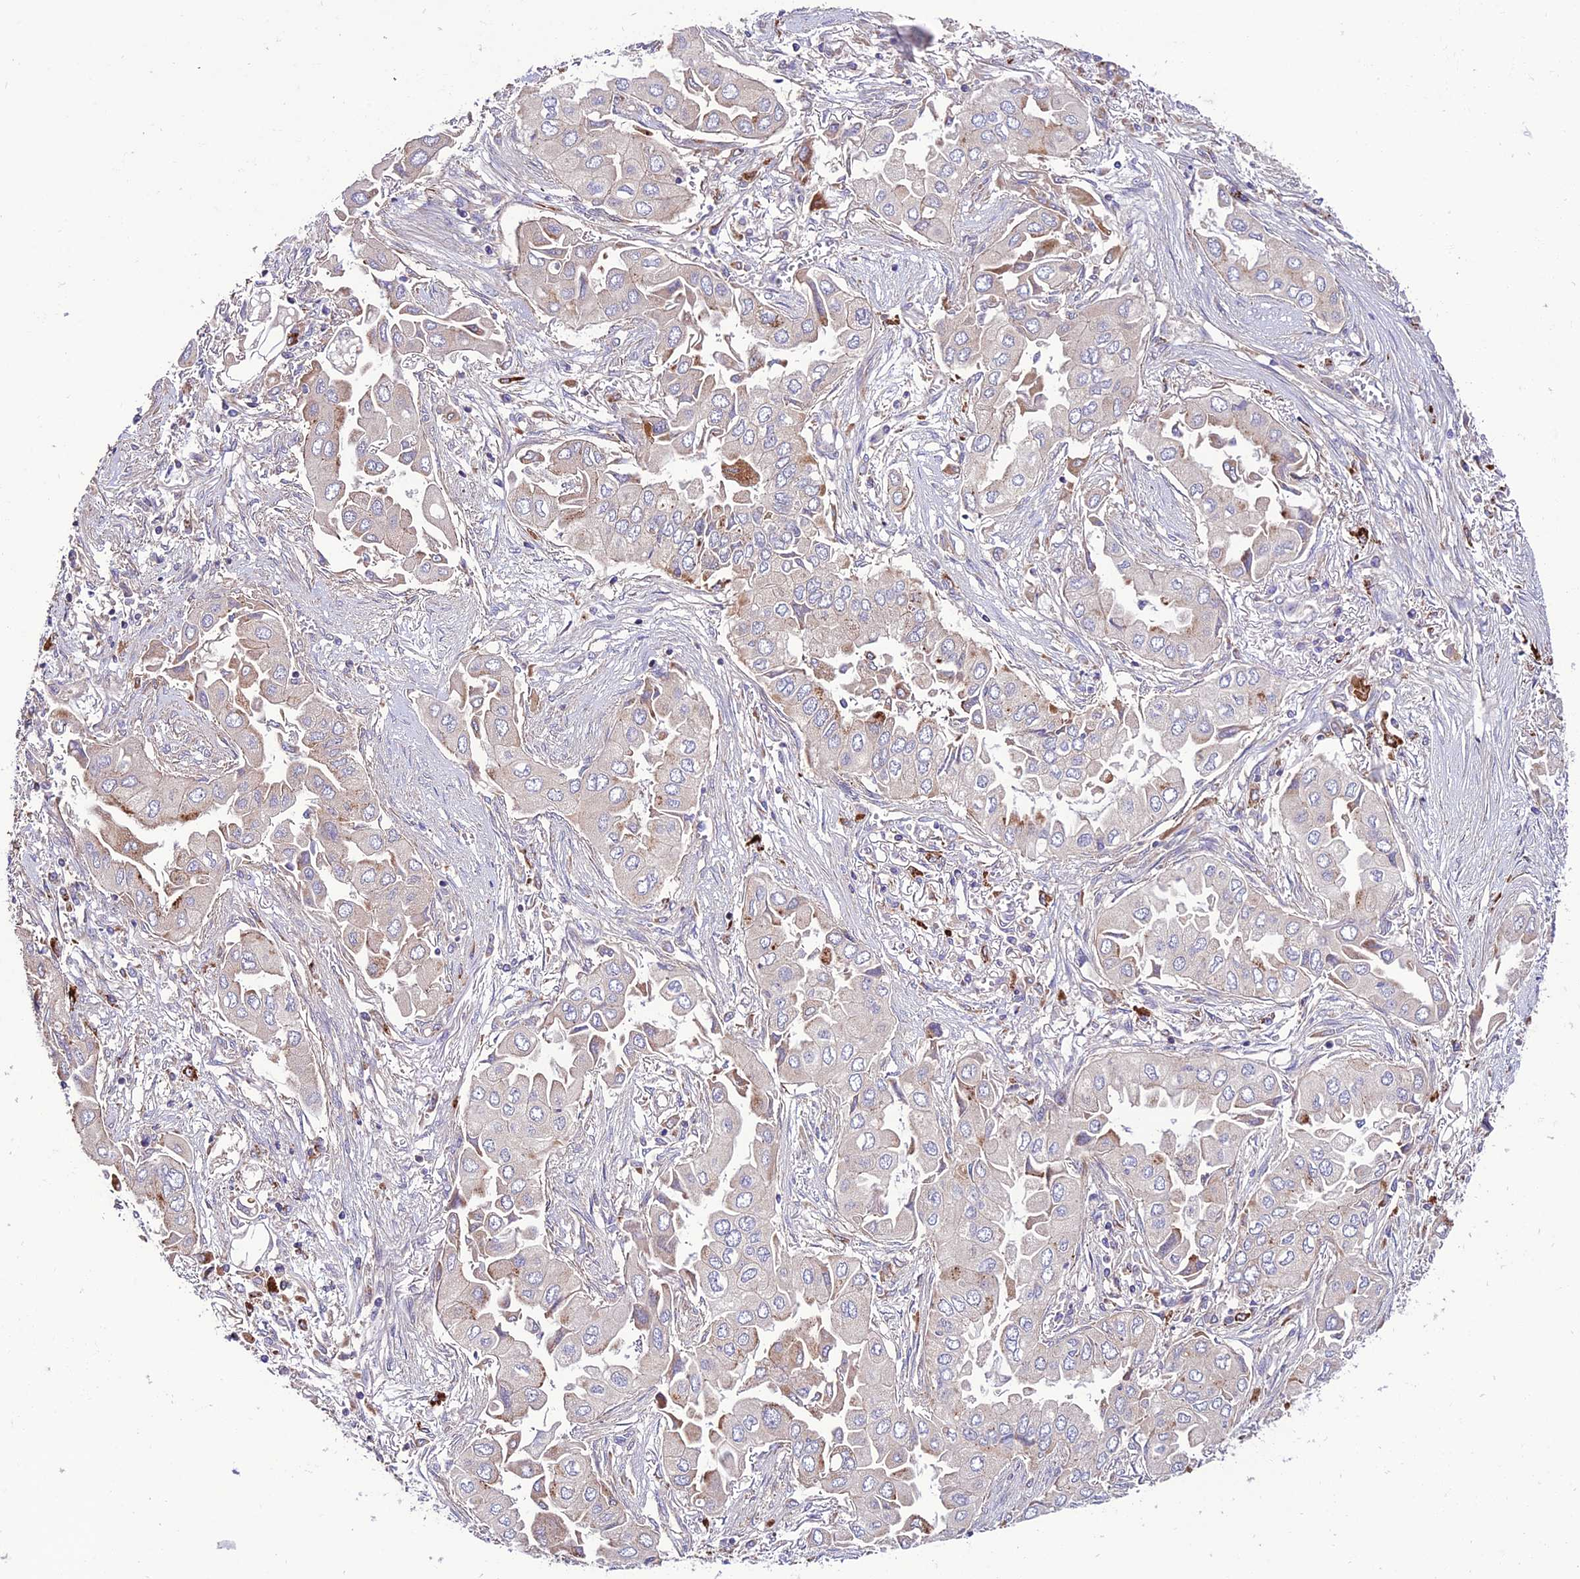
{"staining": {"intensity": "negative", "quantity": "none", "location": "none"}, "tissue": "lung cancer", "cell_type": "Tumor cells", "image_type": "cancer", "snomed": [{"axis": "morphology", "description": "Adenocarcinoma, NOS"}, {"axis": "topography", "description": "Lung"}], "caption": "The IHC histopathology image has no significant positivity in tumor cells of lung adenocarcinoma tissue.", "gene": "PPIL3", "patient": {"sex": "female", "age": 76}}